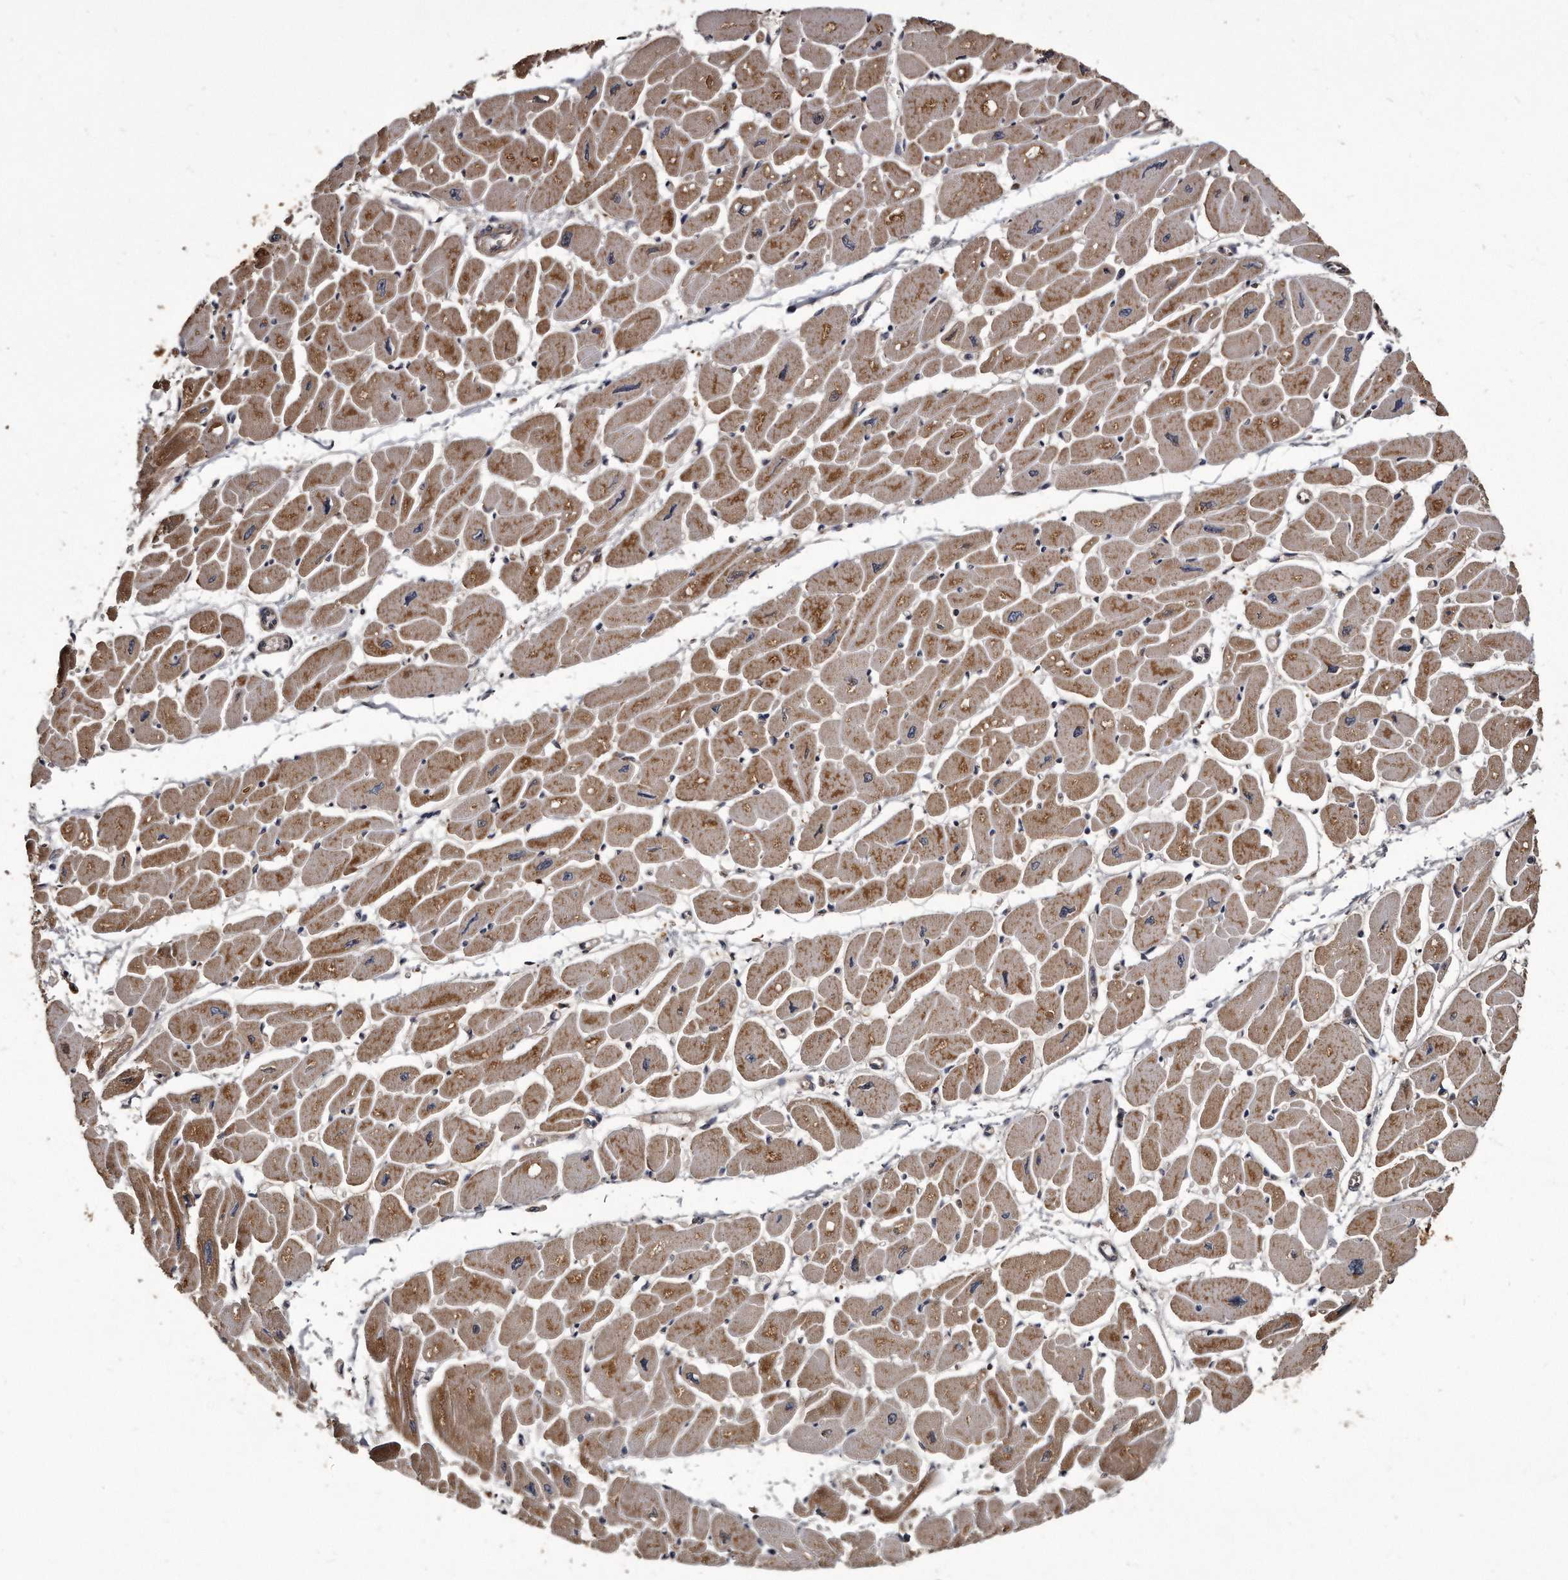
{"staining": {"intensity": "moderate", "quantity": ">75%", "location": "cytoplasmic/membranous"}, "tissue": "heart muscle", "cell_type": "Cardiomyocytes", "image_type": "normal", "snomed": [{"axis": "morphology", "description": "Normal tissue, NOS"}, {"axis": "topography", "description": "Heart"}], "caption": "Cardiomyocytes display moderate cytoplasmic/membranous expression in approximately >75% of cells in unremarkable heart muscle. (Brightfield microscopy of DAB IHC at high magnification).", "gene": "FAM136A", "patient": {"sex": "female", "age": 54}}